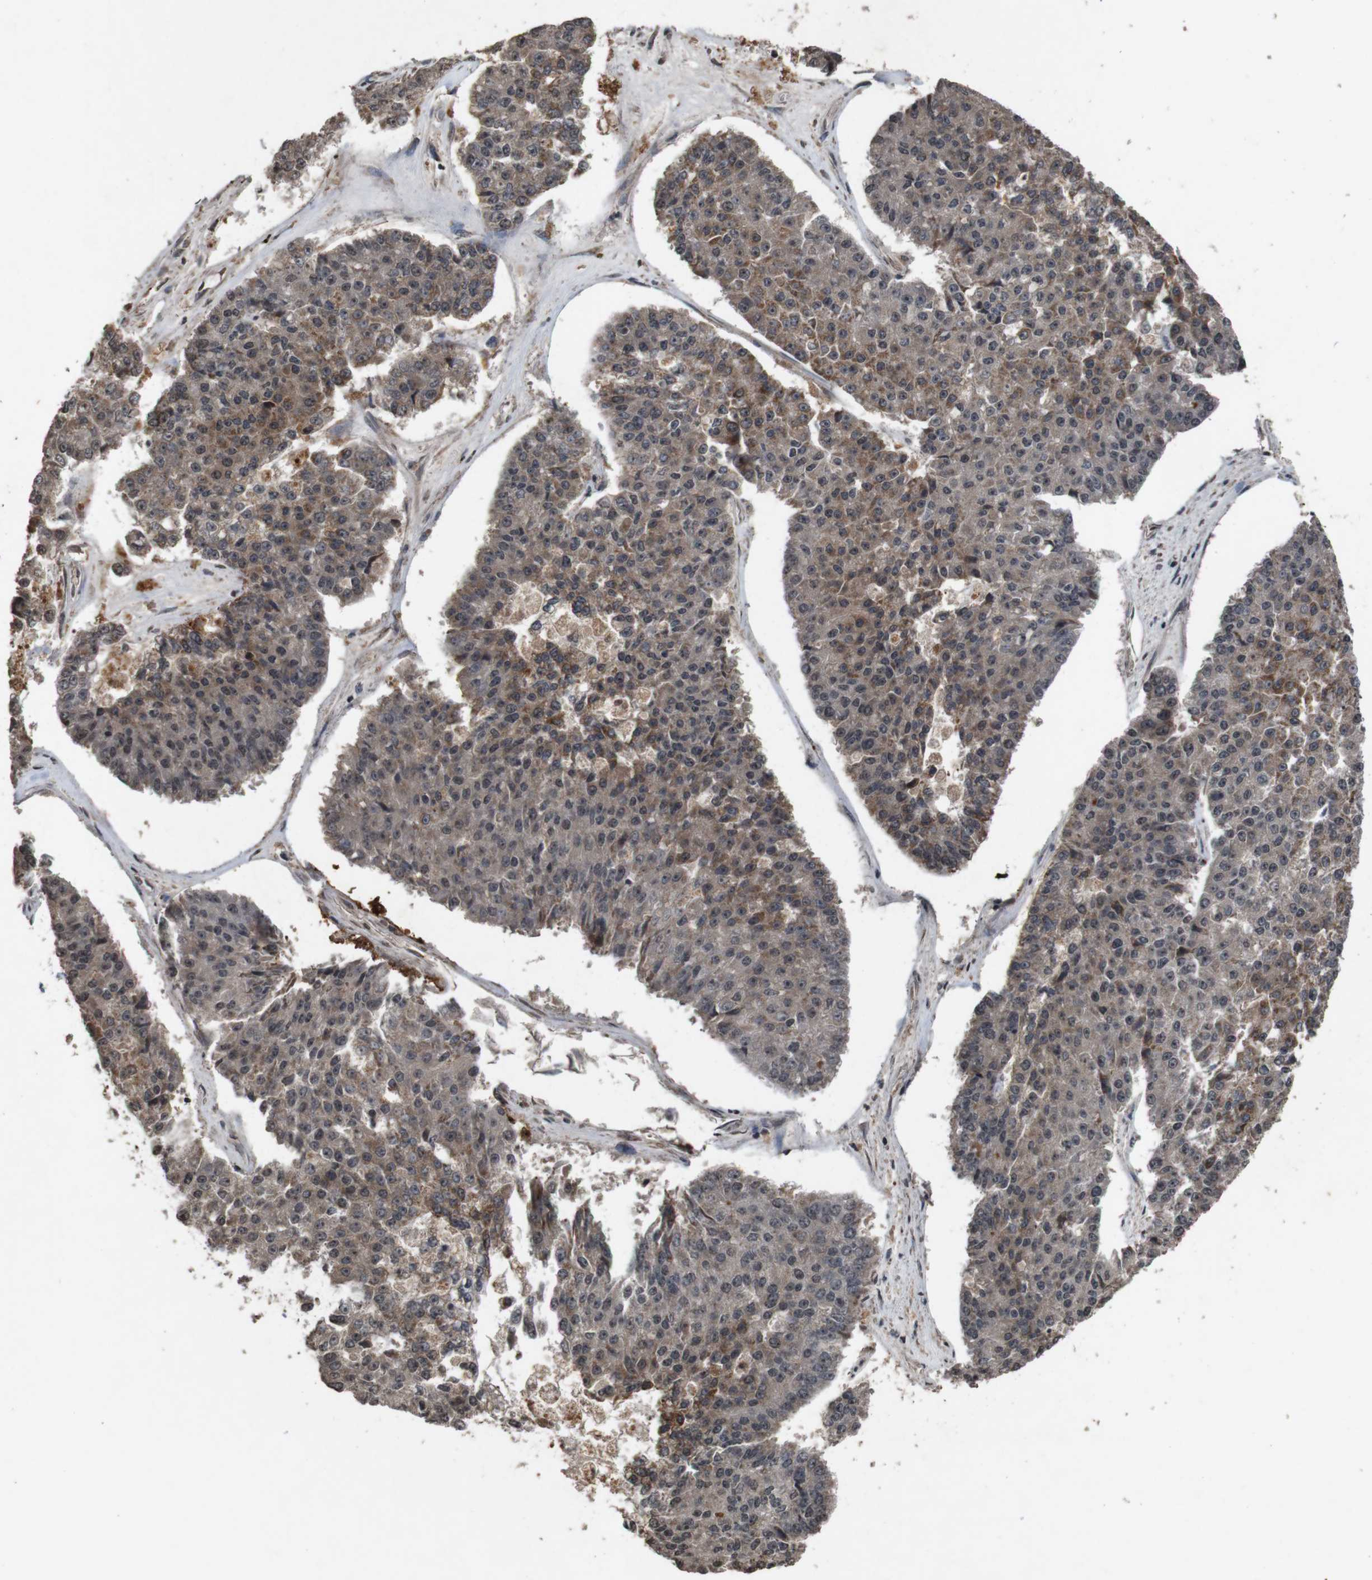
{"staining": {"intensity": "moderate", "quantity": "25%-75%", "location": "cytoplasmic/membranous"}, "tissue": "pancreatic cancer", "cell_type": "Tumor cells", "image_type": "cancer", "snomed": [{"axis": "morphology", "description": "Adenocarcinoma, NOS"}, {"axis": "topography", "description": "Pancreas"}], "caption": "Human pancreatic adenocarcinoma stained for a protein (brown) demonstrates moderate cytoplasmic/membranous positive staining in approximately 25%-75% of tumor cells.", "gene": "SORL1", "patient": {"sex": "male", "age": 50}}